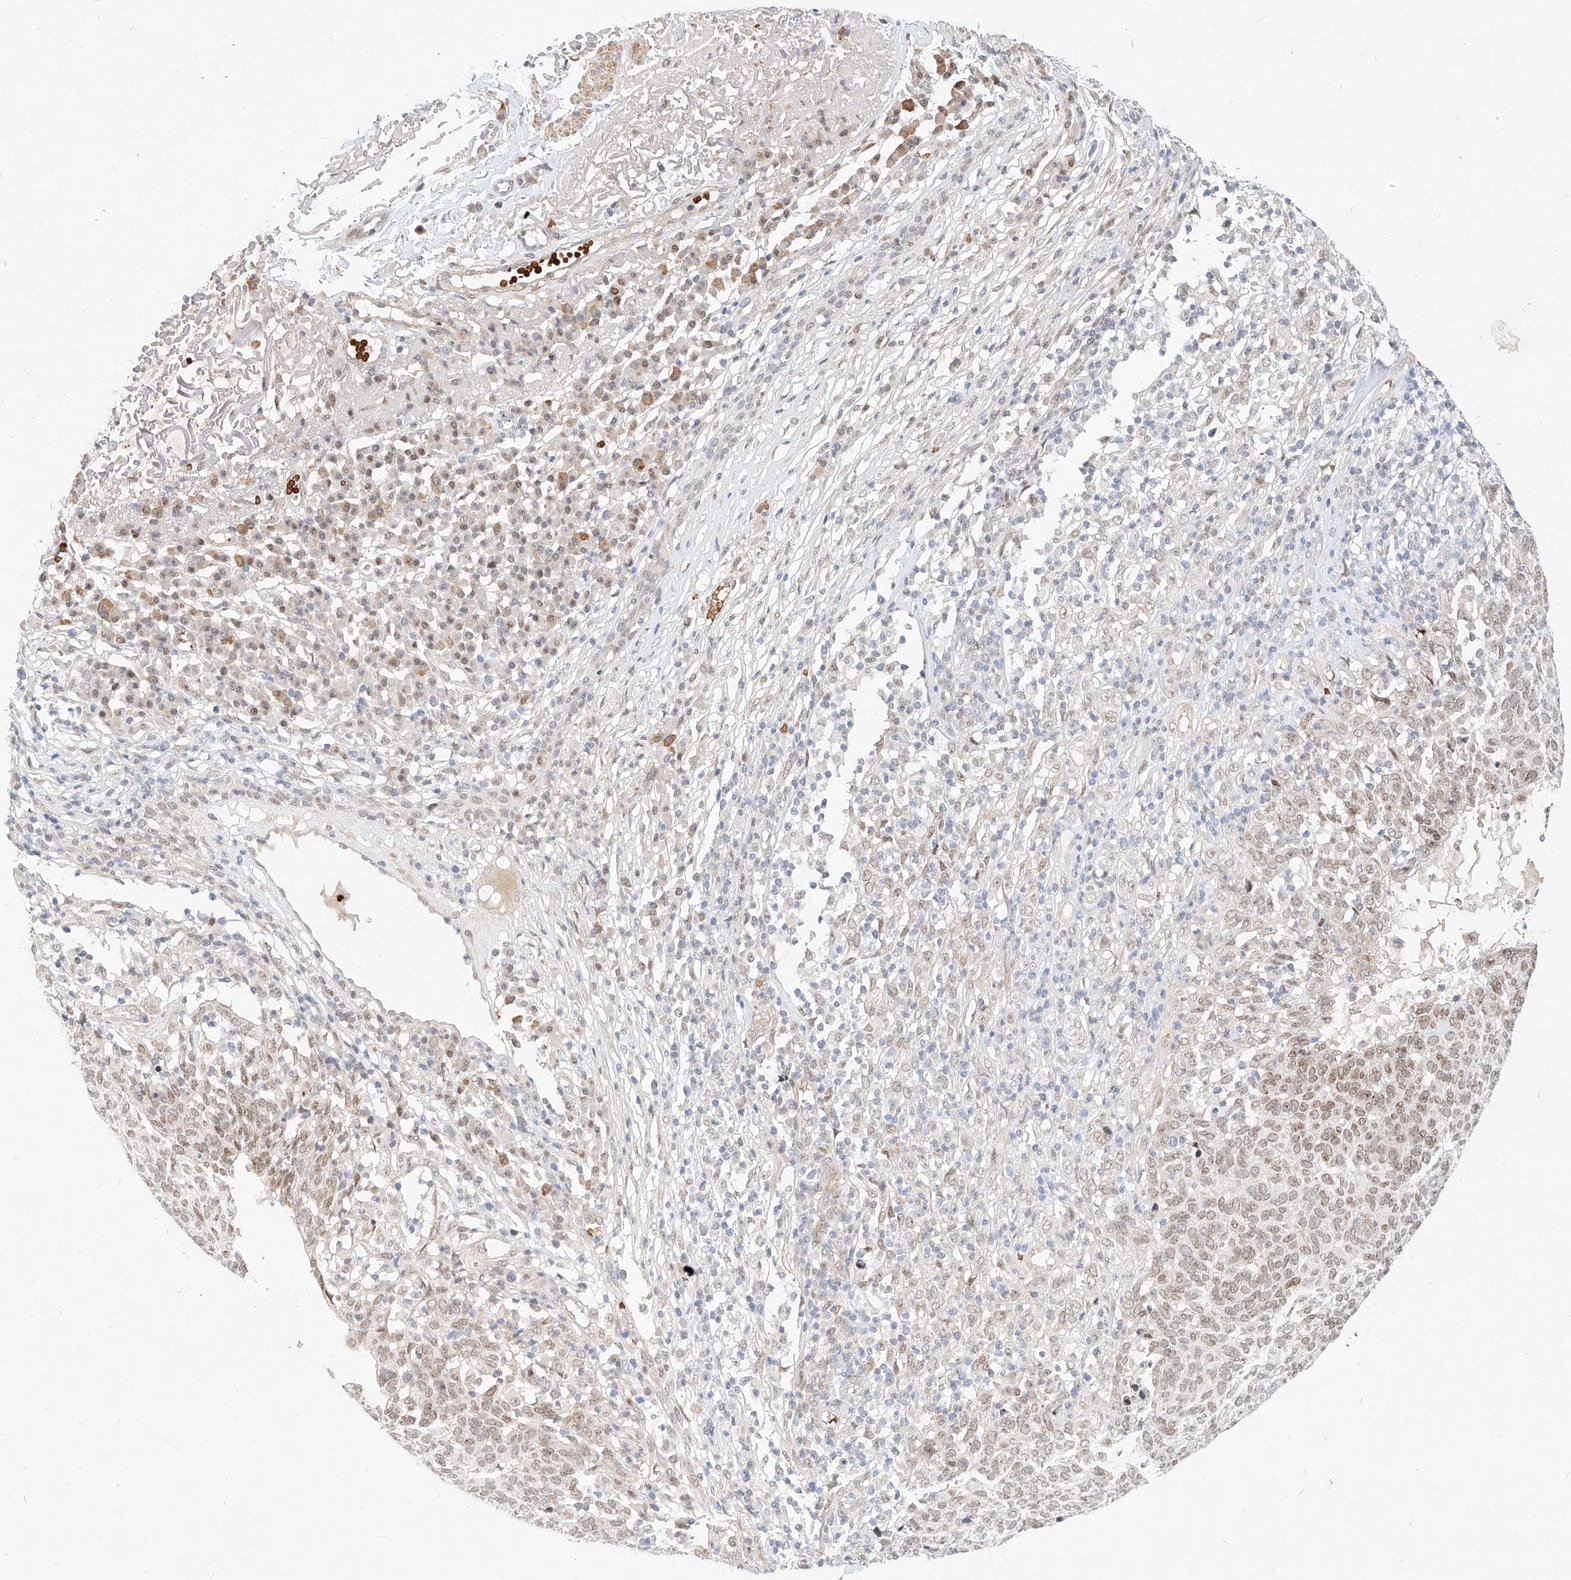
{"staining": {"intensity": "weak", "quantity": ">75%", "location": "nuclear"}, "tissue": "skin cancer", "cell_type": "Tumor cells", "image_type": "cancer", "snomed": [{"axis": "morphology", "description": "Squamous cell carcinoma, NOS"}, {"axis": "topography", "description": "Skin"}], "caption": "IHC of human skin squamous cell carcinoma shows low levels of weak nuclear positivity in approximately >75% of tumor cells. (Stains: DAB in brown, nuclei in blue, Microscopy: brightfield microscopy at high magnification).", "gene": "CBX8", "patient": {"sex": "female", "age": 90}}